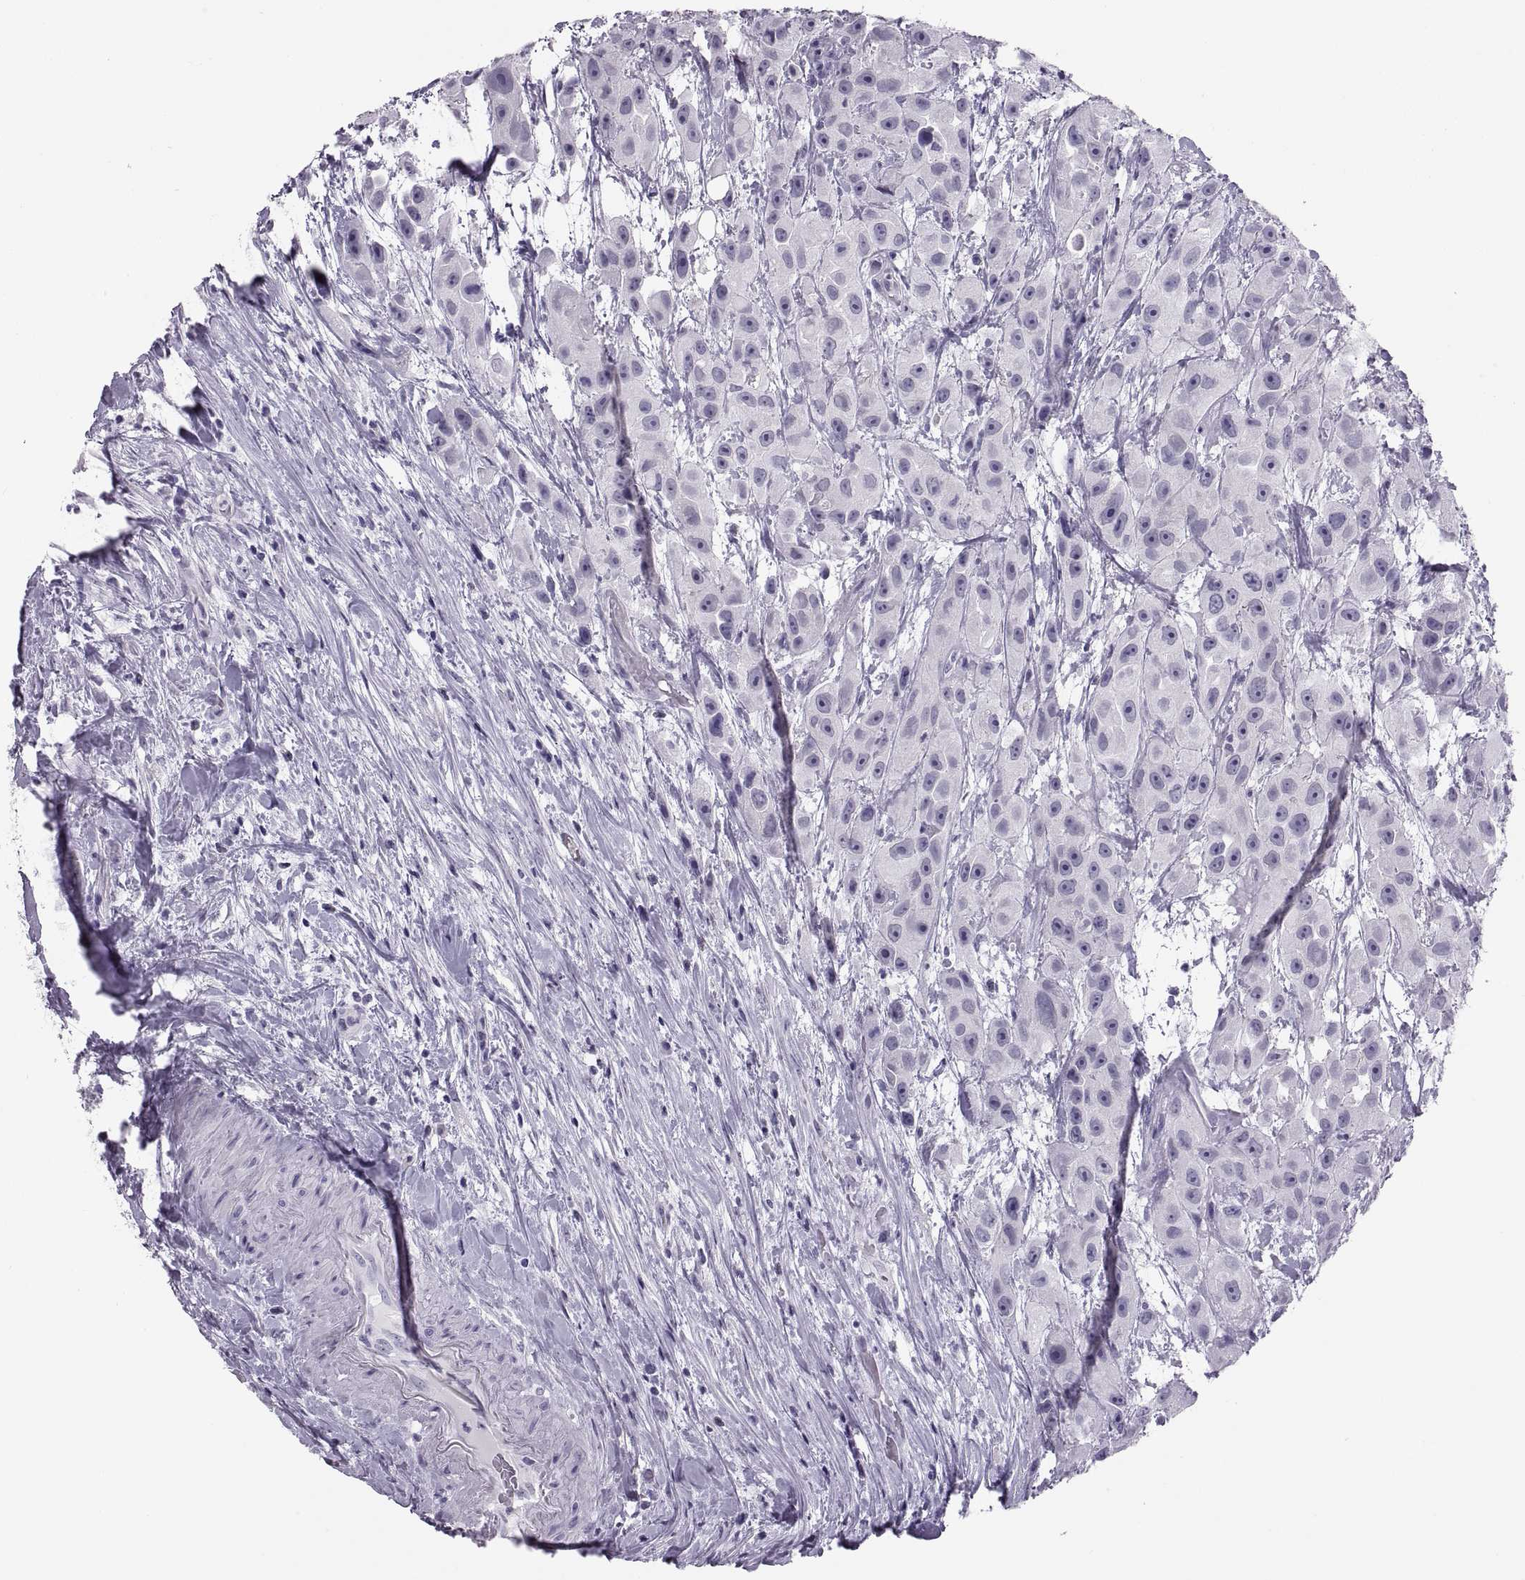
{"staining": {"intensity": "negative", "quantity": "none", "location": "none"}, "tissue": "urothelial cancer", "cell_type": "Tumor cells", "image_type": "cancer", "snomed": [{"axis": "morphology", "description": "Urothelial carcinoma, High grade"}, {"axis": "topography", "description": "Urinary bladder"}], "caption": "Urothelial carcinoma (high-grade) was stained to show a protein in brown. There is no significant staining in tumor cells. The staining is performed using DAB brown chromogen with nuclei counter-stained in using hematoxylin.", "gene": "QRICH2", "patient": {"sex": "male", "age": 79}}